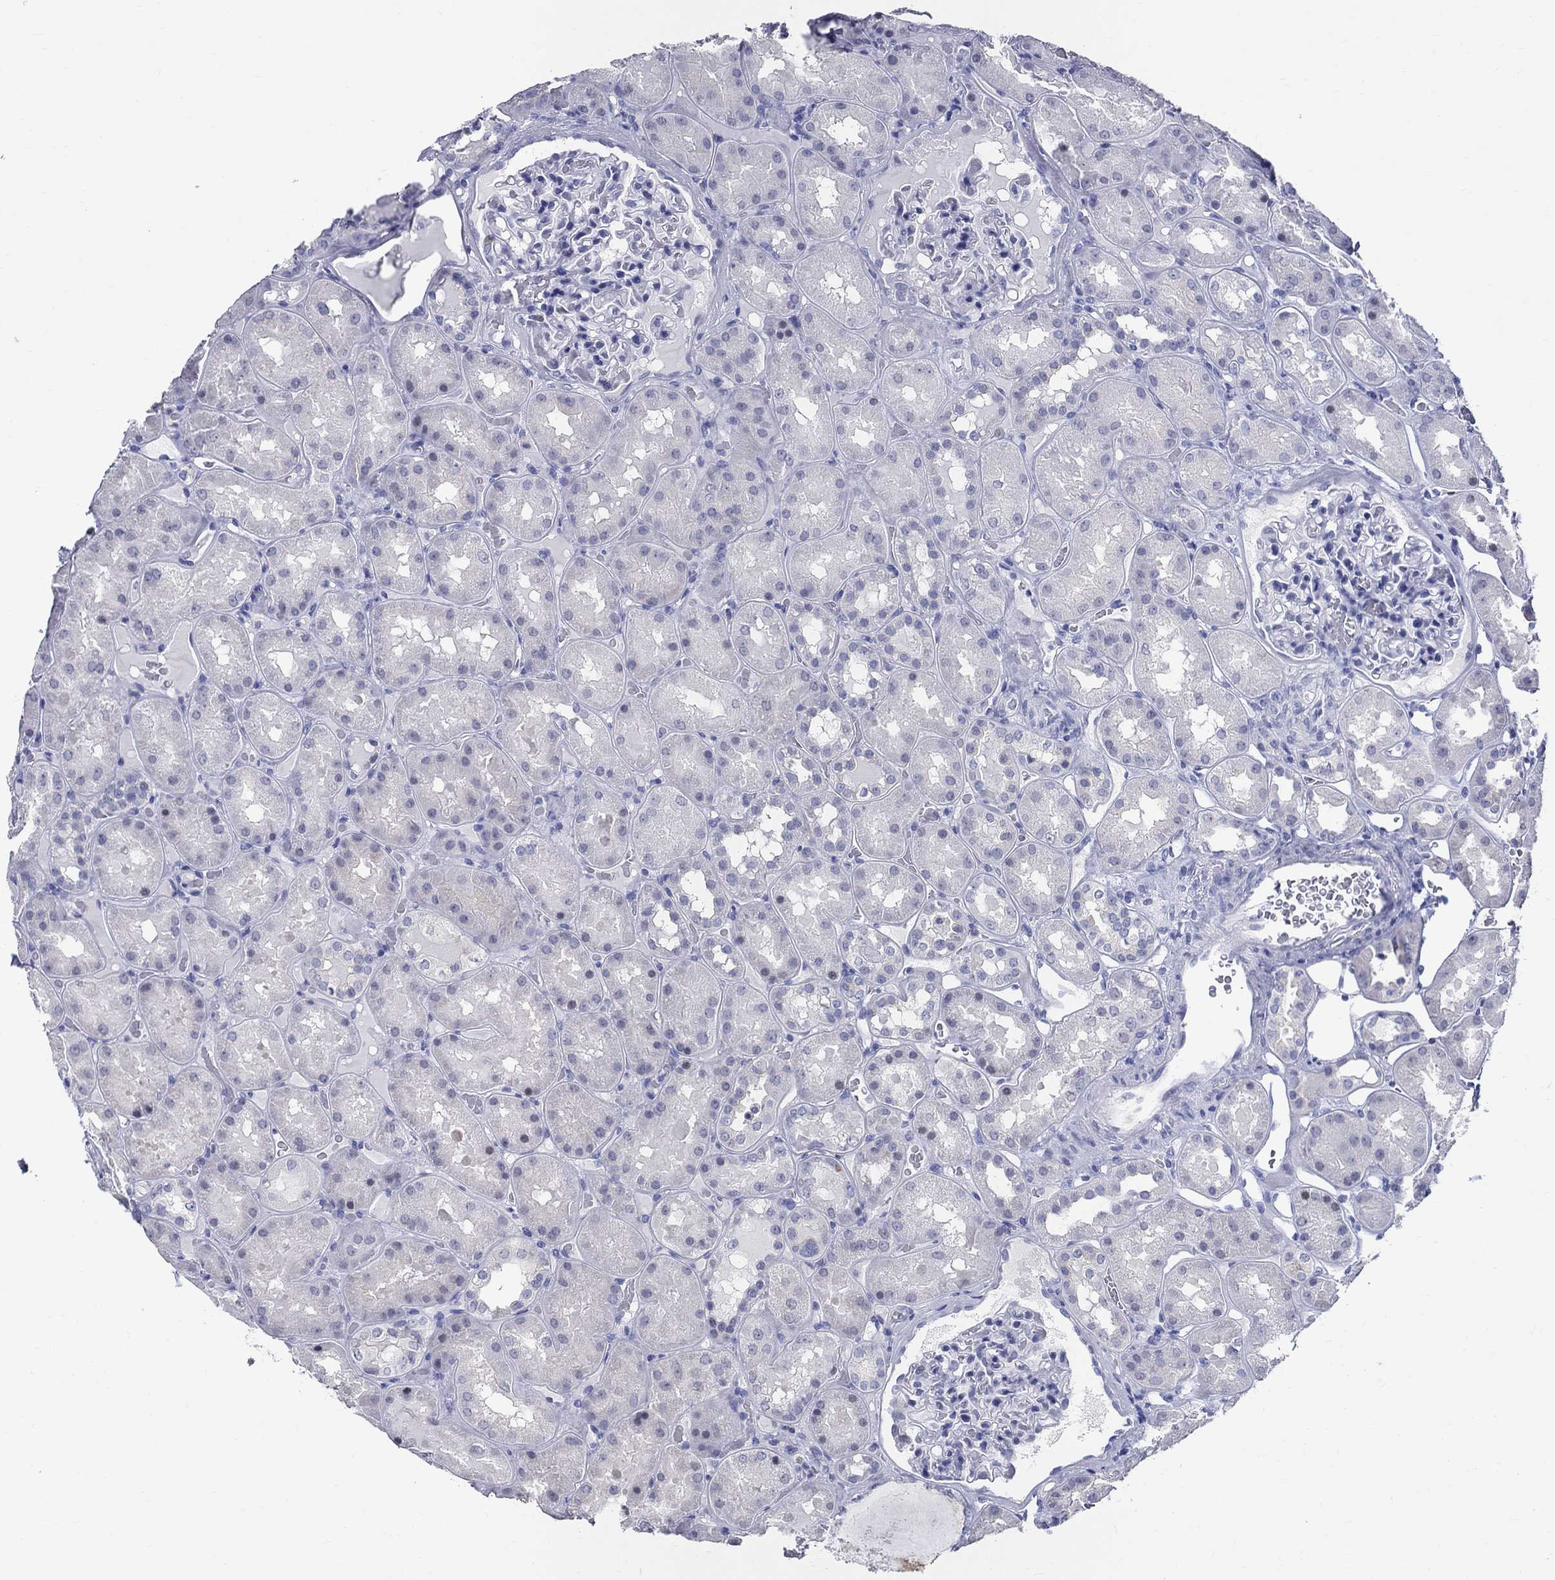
{"staining": {"intensity": "negative", "quantity": "none", "location": "none"}, "tissue": "kidney", "cell_type": "Cells in glomeruli", "image_type": "normal", "snomed": [{"axis": "morphology", "description": "Normal tissue, NOS"}, {"axis": "topography", "description": "Kidney"}], "caption": "Immunohistochemical staining of benign kidney demonstrates no significant positivity in cells in glomeruli.", "gene": "BSPRY", "patient": {"sex": "male", "age": 73}}